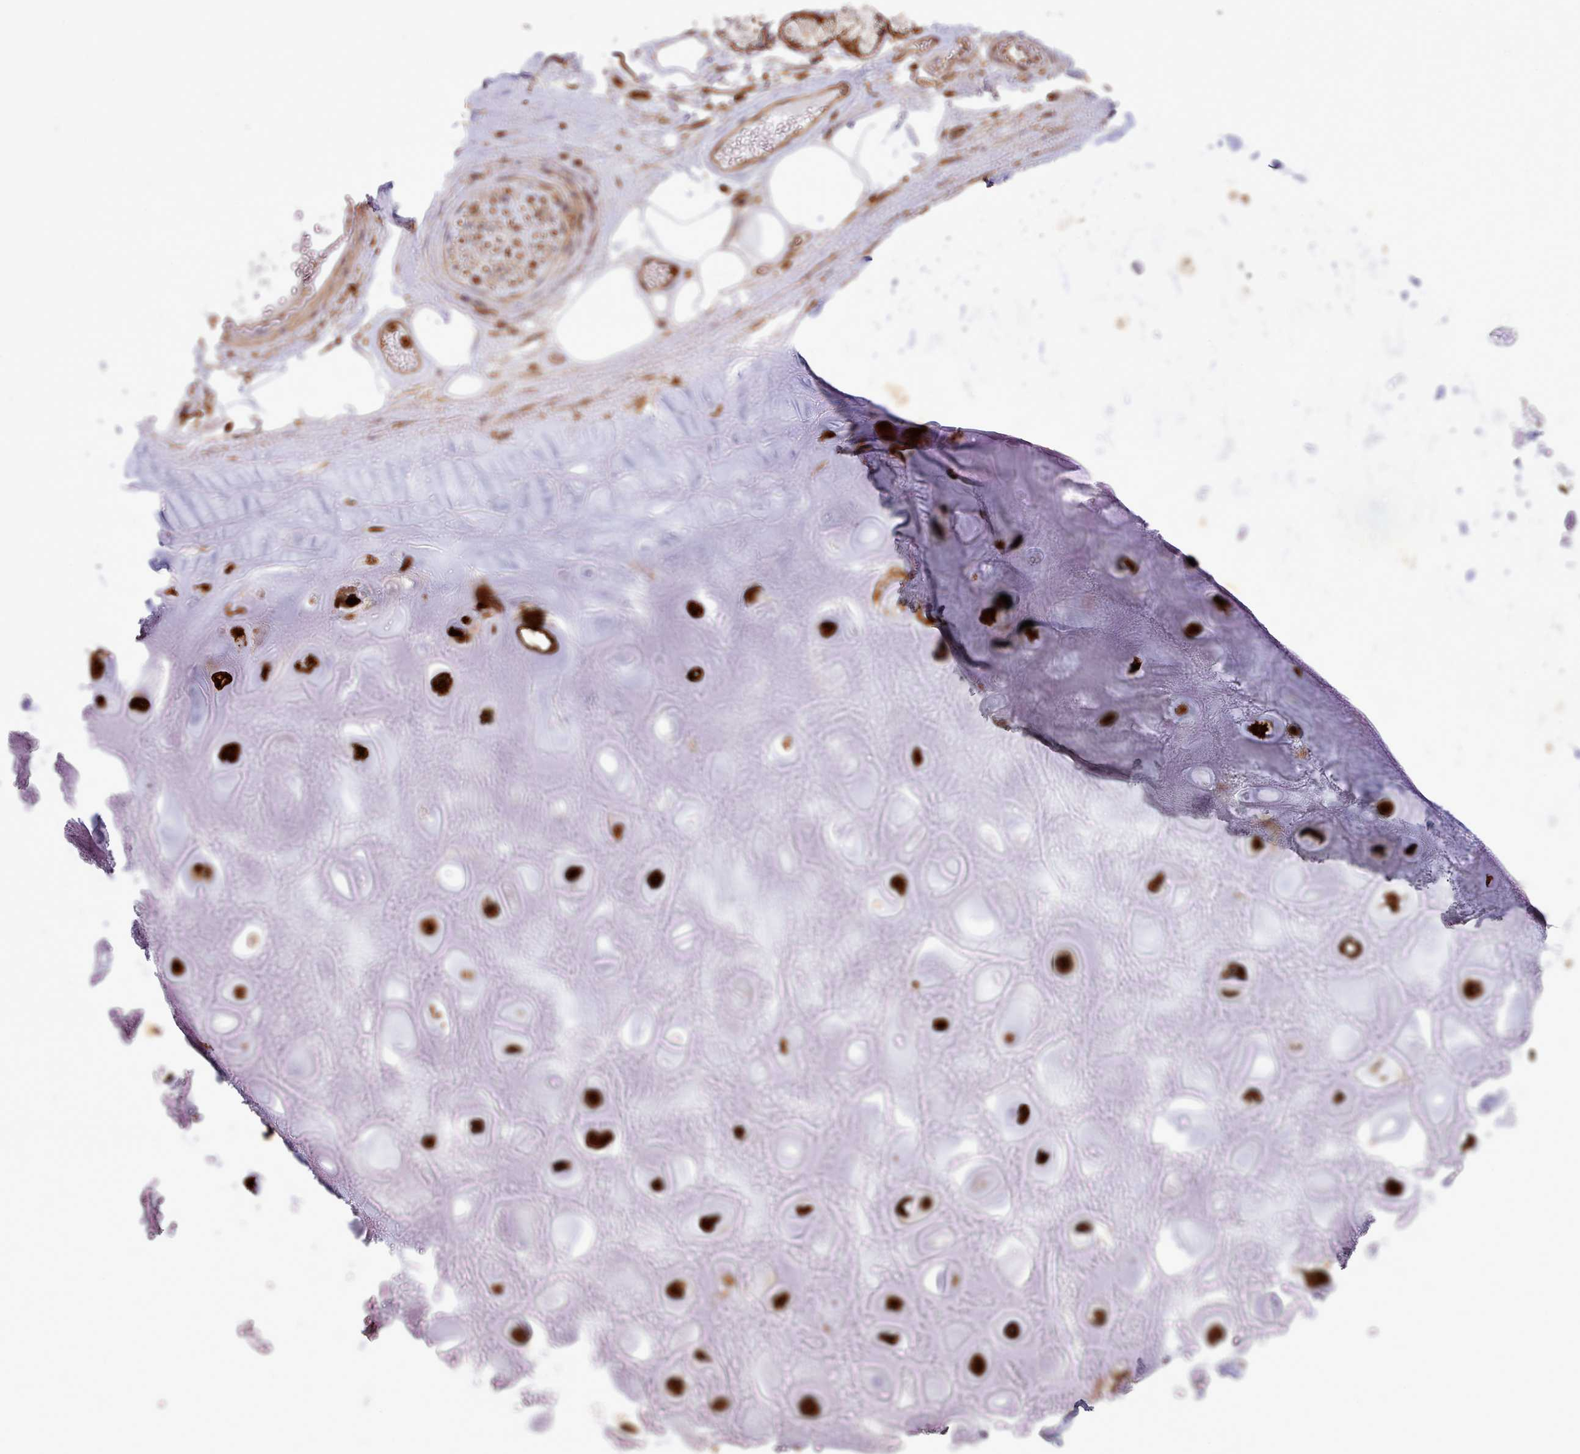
{"staining": {"intensity": "negative", "quantity": "none", "location": "none"}, "tissue": "adipose tissue", "cell_type": "Adipocytes", "image_type": "normal", "snomed": [{"axis": "morphology", "description": "Normal tissue, NOS"}, {"axis": "topography", "description": "Cartilage tissue"}], "caption": "Immunohistochemistry (IHC) micrograph of benign adipose tissue: human adipose tissue stained with DAB (3,3'-diaminobenzidine) displays no significant protein staining in adipocytes. (DAB (3,3'-diaminobenzidine) immunohistochemistry with hematoxylin counter stain).", "gene": "SLC4A9", "patient": {"sex": "male", "age": 81}}